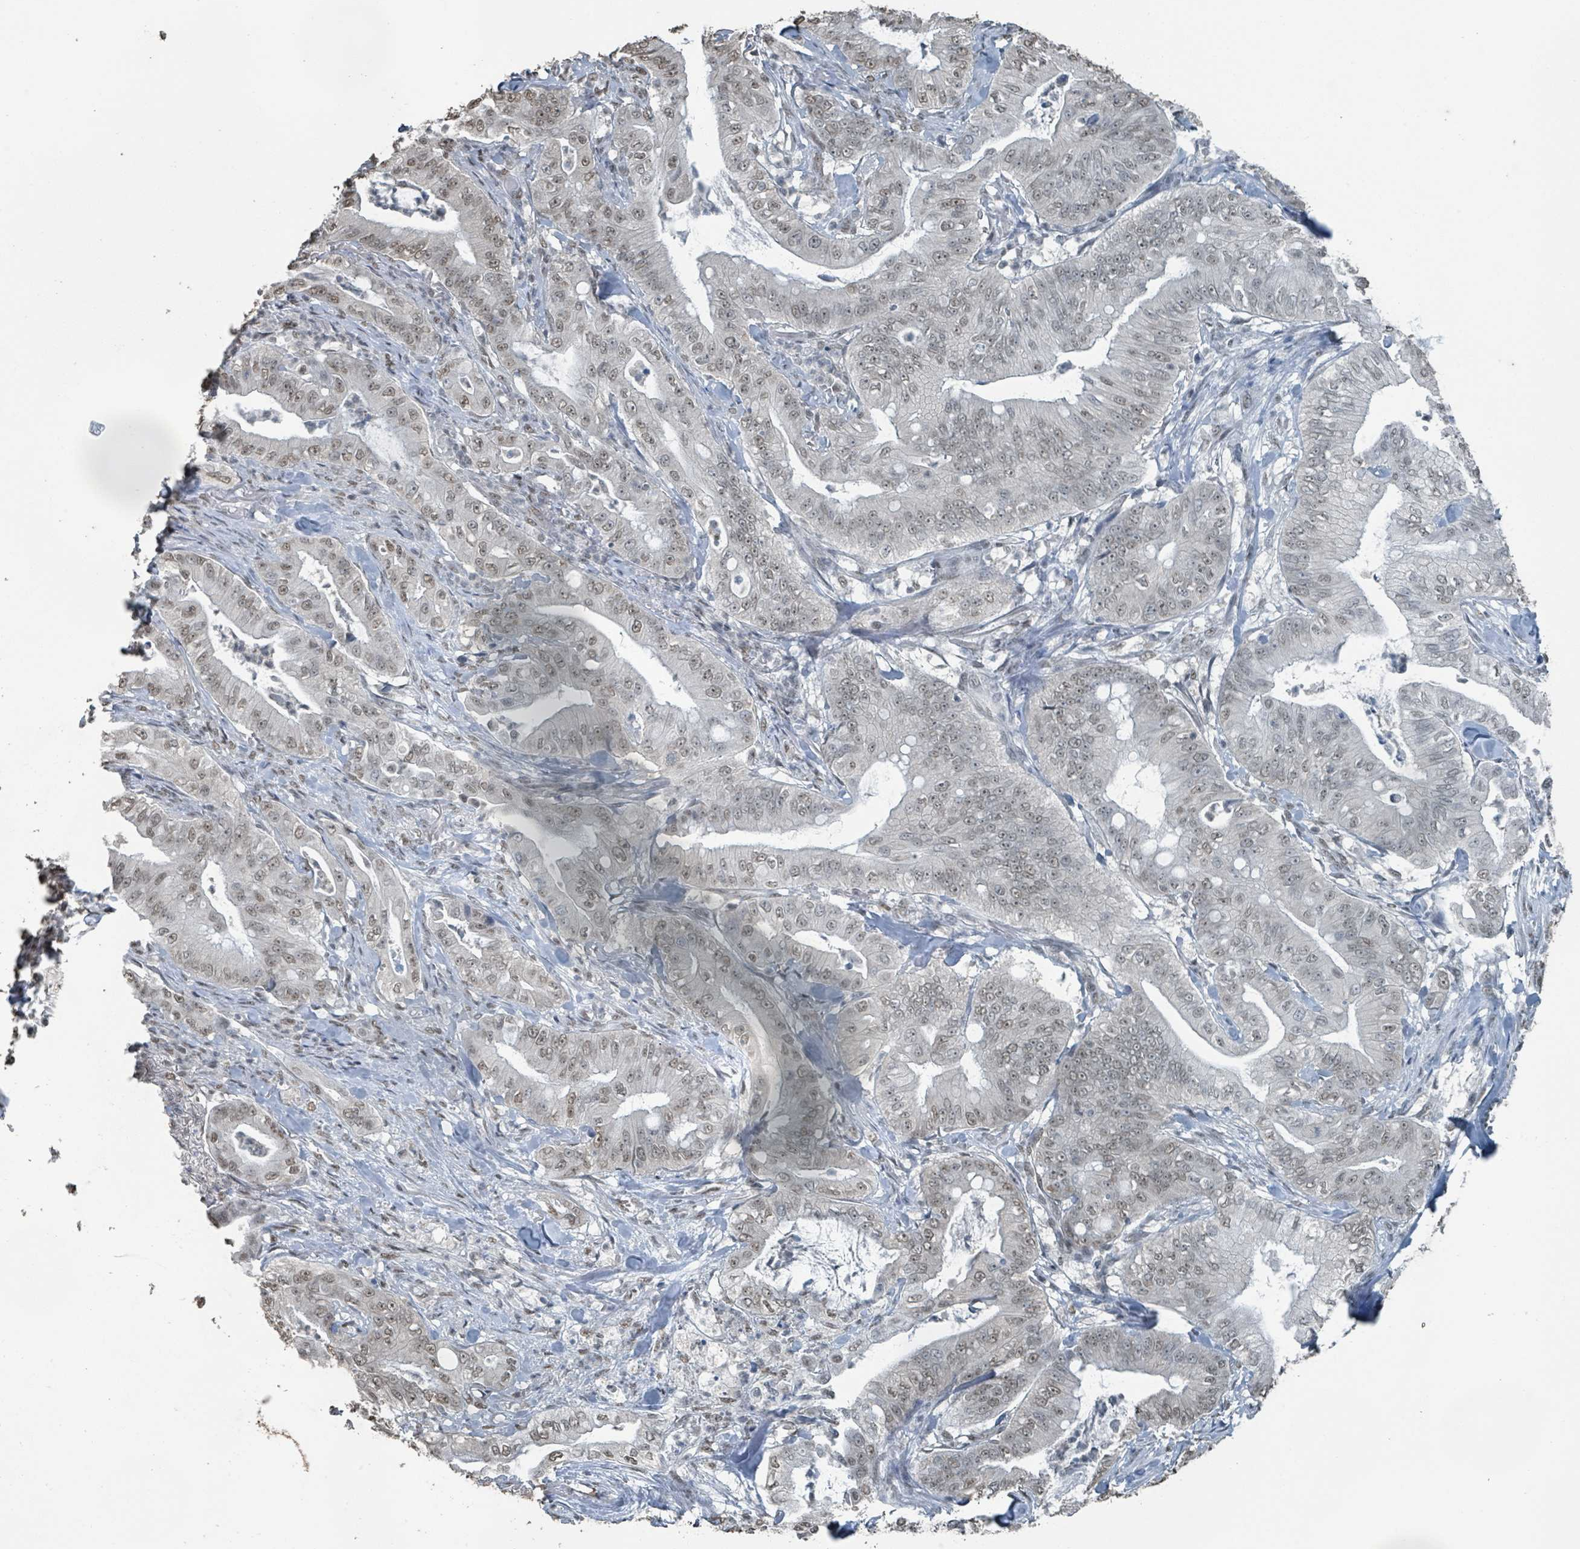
{"staining": {"intensity": "moderate", "quantity": "25%-75%", "location": "nuclear"}, "tissue": "pancreatic cancer", "cell_type": "Tumor cells", "image_type": "cancer", "snomed": [{"axis": "morphology", "description": "Adenocarcinoma, NOS"}, {"axis": "topography", "description": "Pancreas"}], "caption": "Immunohistochemical staining of pancreatic adenocarcinoma exhibits moderate nuclear protein staining in approximately 25%-75% of tumor cells.", "gene": "PHIP", "patient": {"sex": "male", "age": 71}}